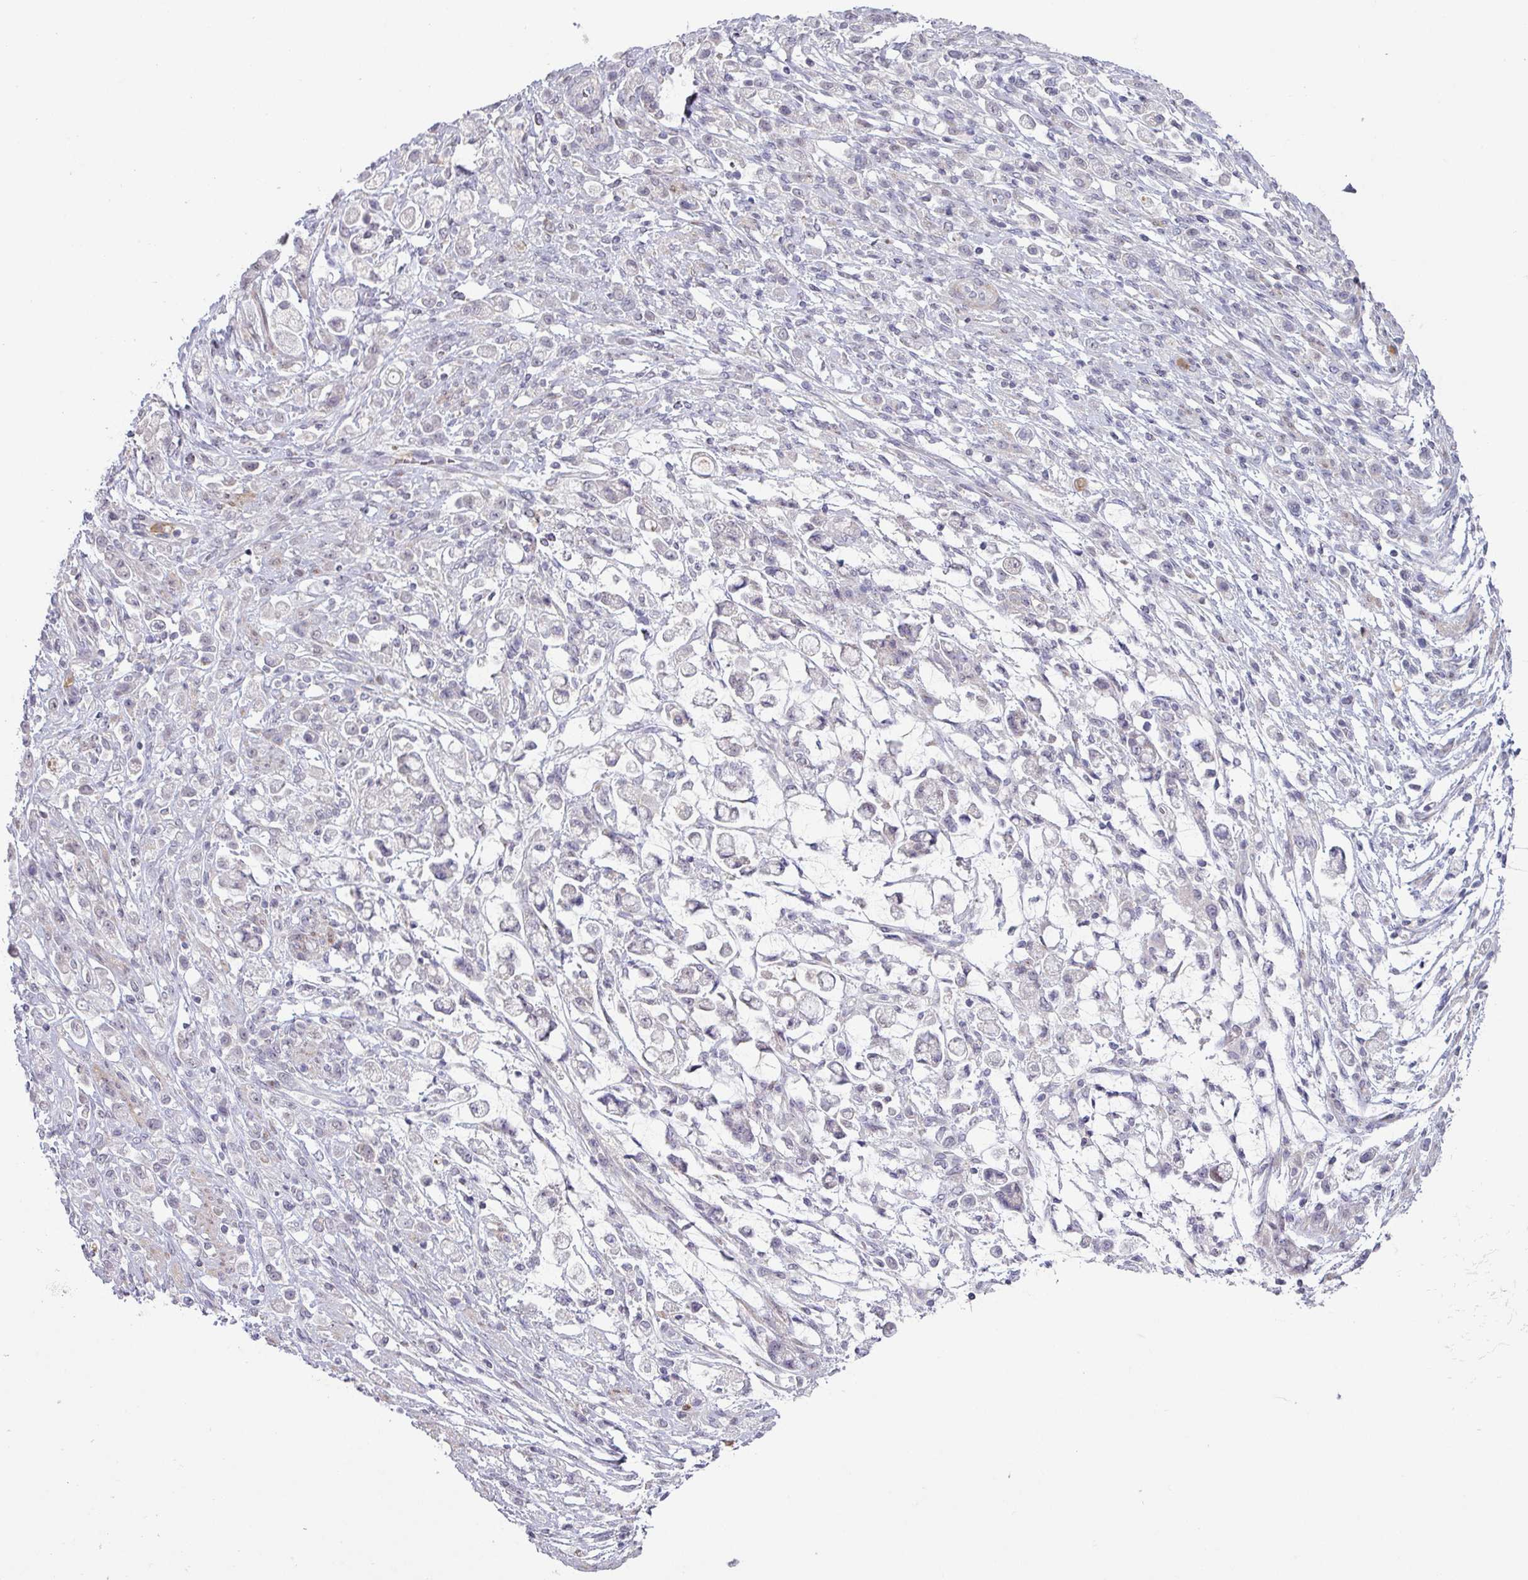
{"staining": {"intensity": "negative", "quantity": "none", "location": "none"}, "tissue": "stomach cancer", "cell_type": "Tumor cells", "image_type": "cancer", "snomed": [{"axis": "morphology", "description": "Adenocarcinoma, NOS"}, {"axis": "topography", "description": "Stomach"}], "caption": "There is no significant positivity in tumor cells of stomach cancer.", "gene": "MAGEC3", "patient": {"sex": "female", "age": 60}}